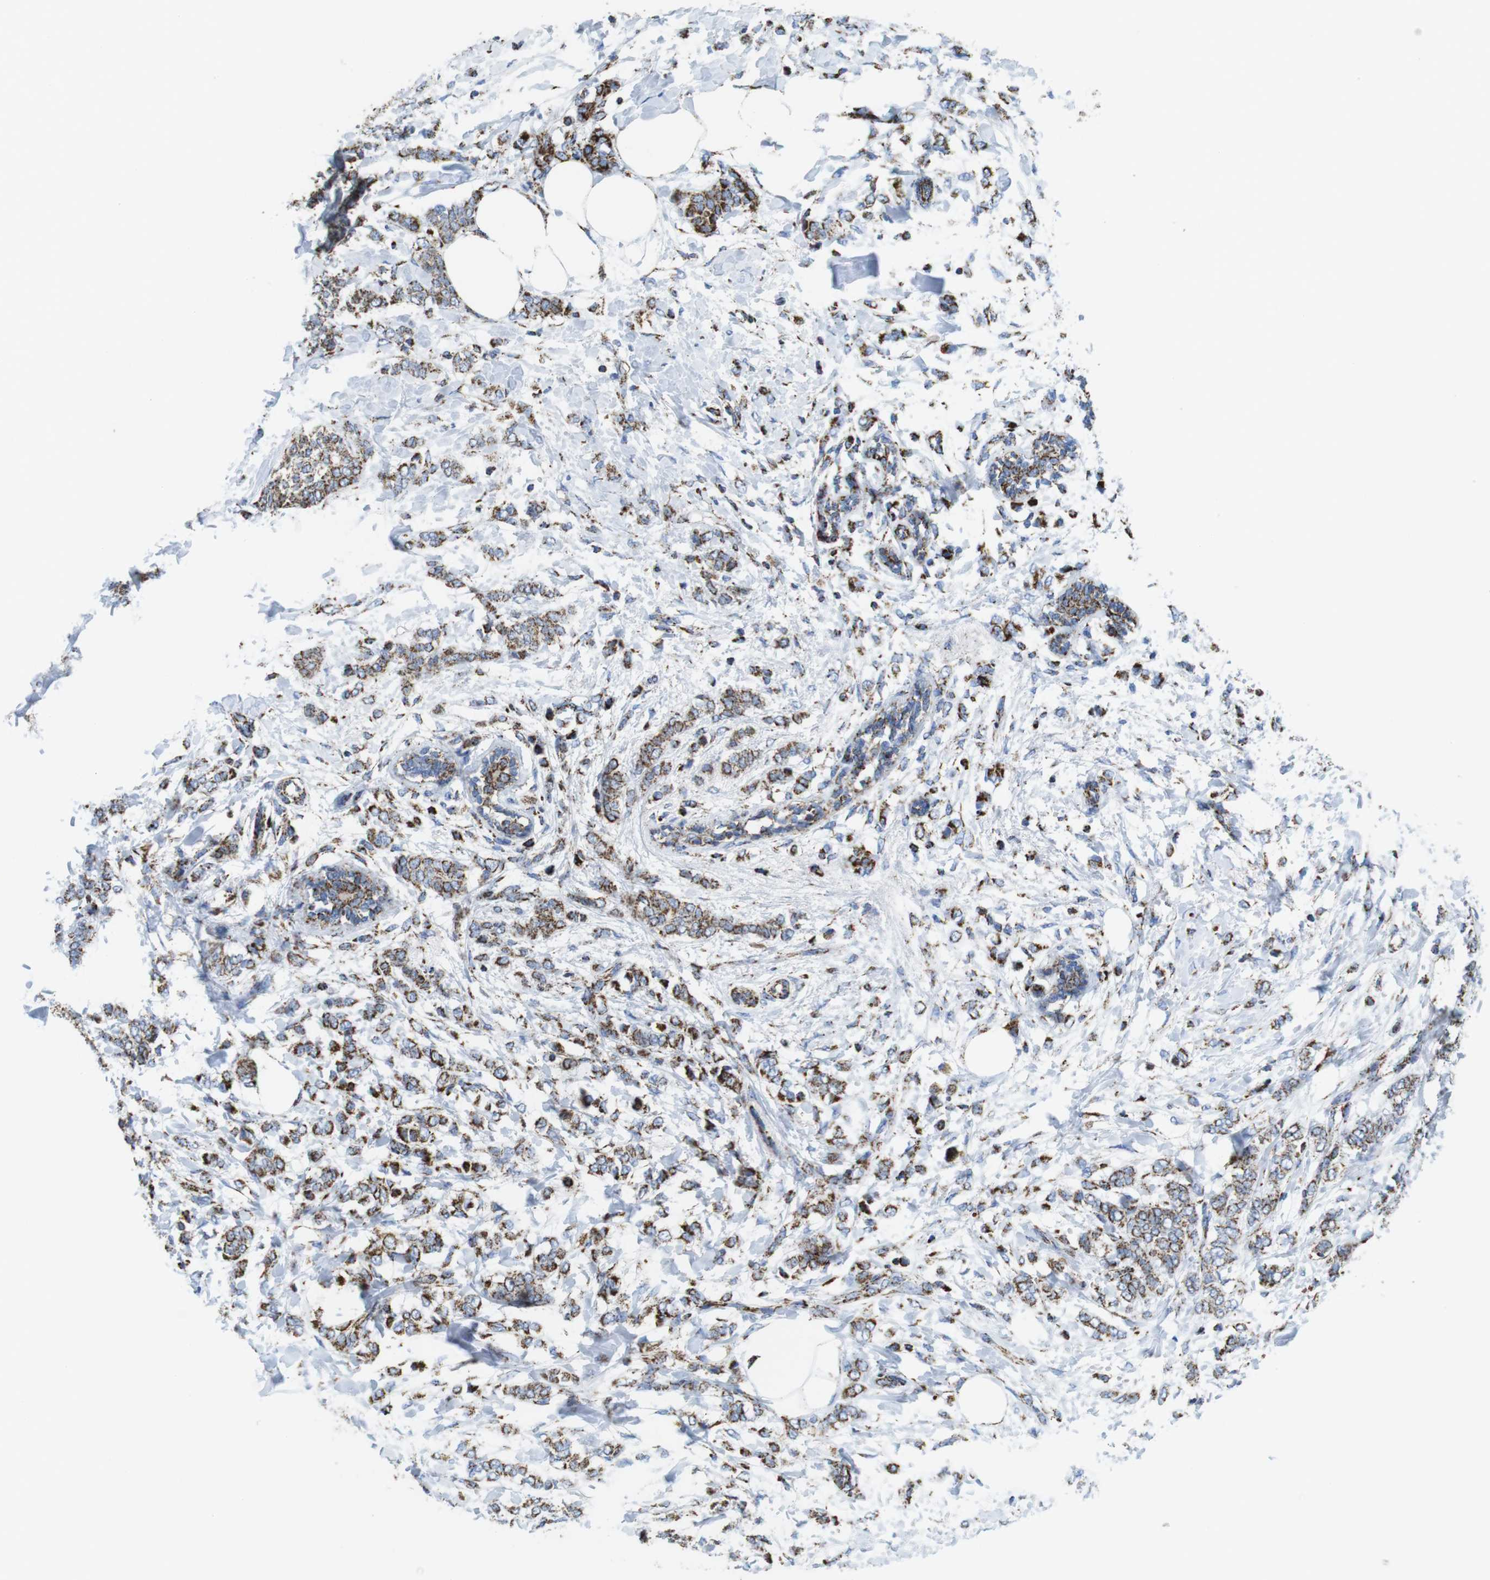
{"staining": {"intensity": "moderate", "quantity": ">75%", "location": "cytoplasmic/membranous"}, "tissue": "breast cancer", "cell_type": "Tumor cells", "image_type": "cancer", "snomed": [{"axis": "morphology", "description": "Lobular carcinoma, in situ"}, {"axis": "morphology", "description": "Lobular carcinoma"}, {"axis": "topography", "description": "Breast"}], "caption": "Immunohistochemical staining of breast lobular carcinoma demonstrates moderate cytoplasmic/membranous protein expression in approximately >75% of tumor cells.", "gene": "ATP5PO", "patient": {"sex": "female", "age": 41}}